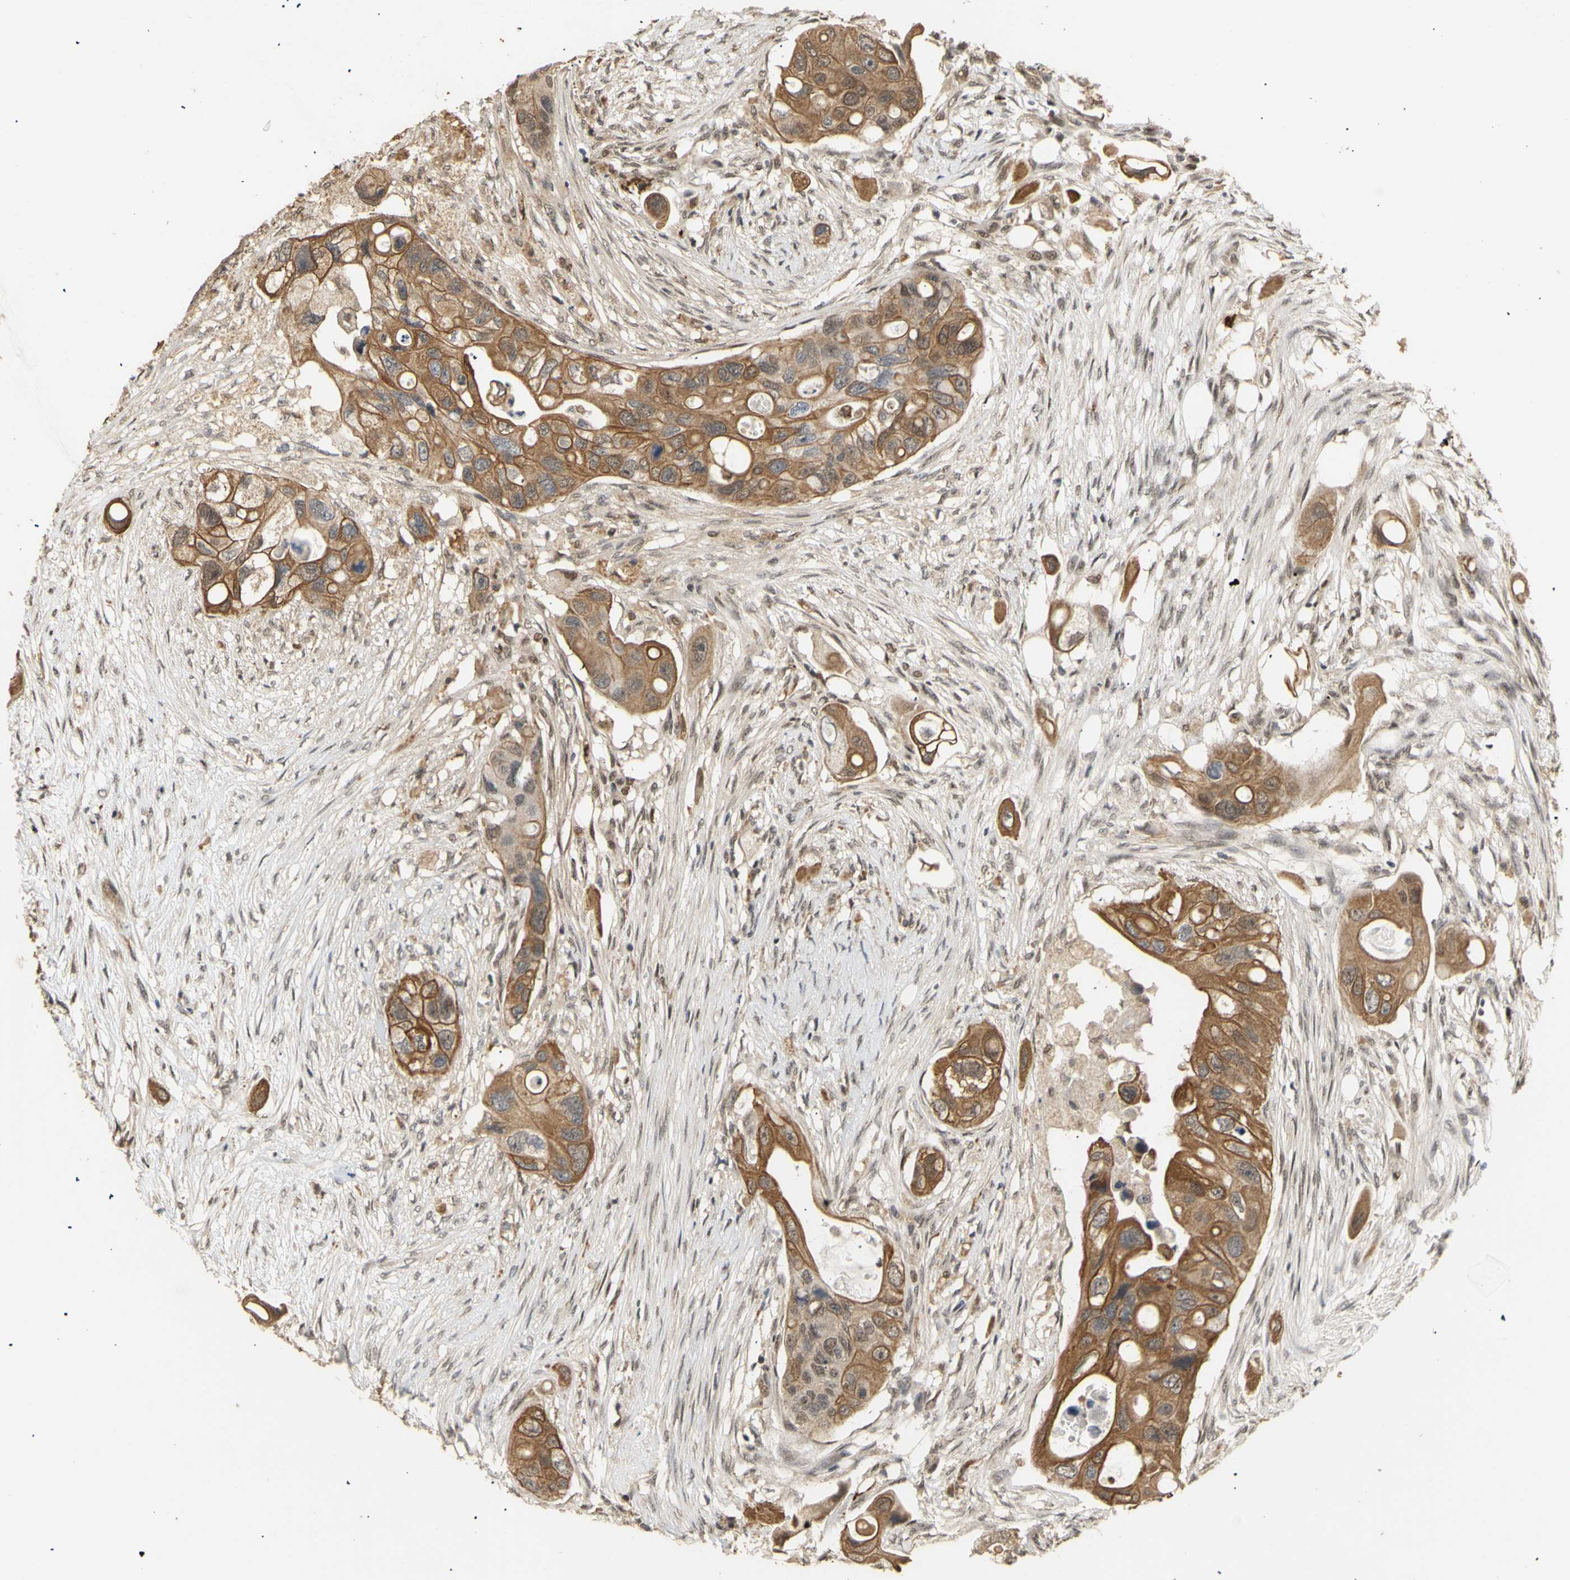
{"staining": {"intensity": "moderate", "quantity": ">75%", "location": "cytoplasmic/membranous"}, "tissue": "colorectal cancer", "cell_type": "Tumor cells", "image_type": "cancer", "snomed": [{"axis": "morphology", "description": "Adenocarcinoma, NOS"}, {"axis": "topography", "description": "Colon"}], "caption": "Immunohistochemistry (IHC) of adenocarcinoma (colorectal) demonstrates medium levels of moderate cytoplasmic/membranous staining in approximately >75% of tumor cells.", "gene": "GTF2E2", "patient": {"sex": "female", "age": 57}}